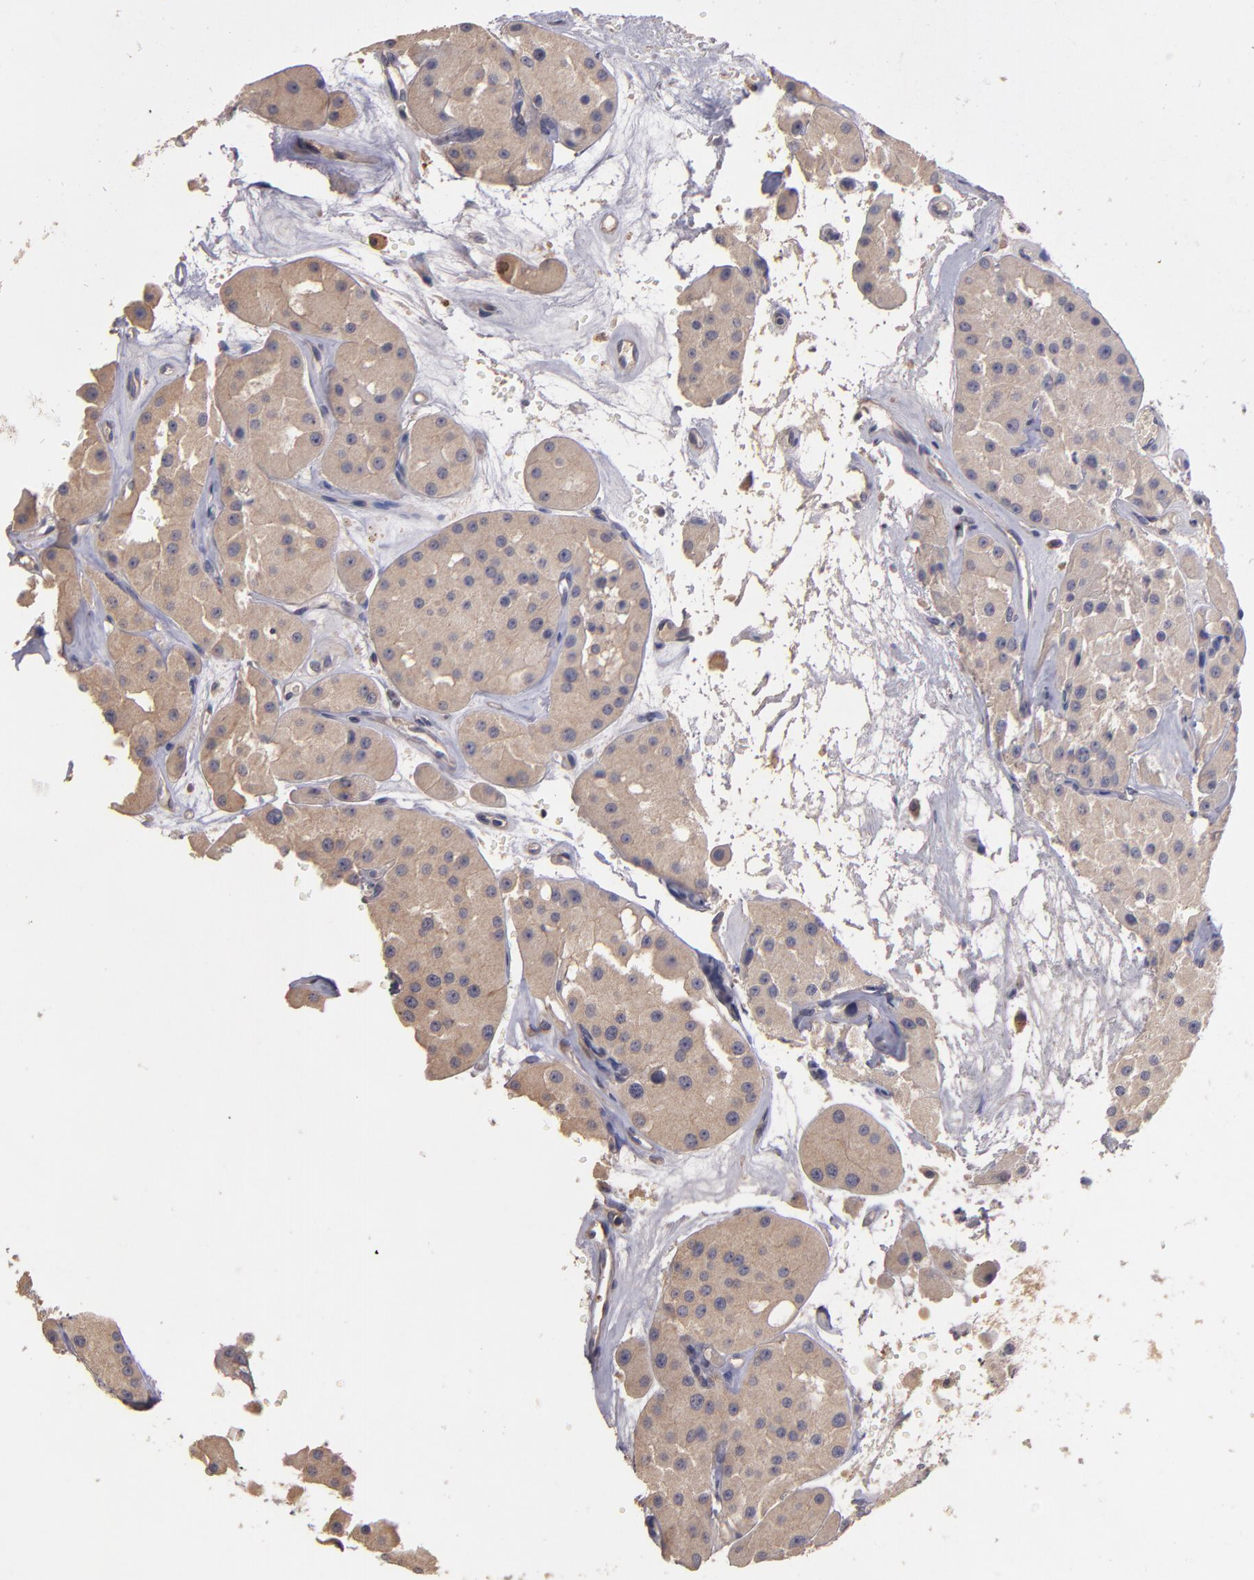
{"staining": {"intensity": "moderate", "quantity": ">75%", "location": "cytoplasmic/membranous"}, "tissue": "renal cancer", "cell_type": "Tumor cells", "image_type": "cancer", "snomed": [{"axis": "morphology", "description": "Adenocarcinoma, uncertain malignant potential"}, {"axis": "topography", "description": "Kidney"}], "caption": "Protein staining shows moderate cytoplasmic/membranous positivity in approximately >75% of tumor cells in renal adenocarcinoma,  uncertain malignant potential. (DAB = brown stain, brightfield microscopy at high magnification).", "gene": "GNAZ", "patient": {"sex": "male", "age": 63}}